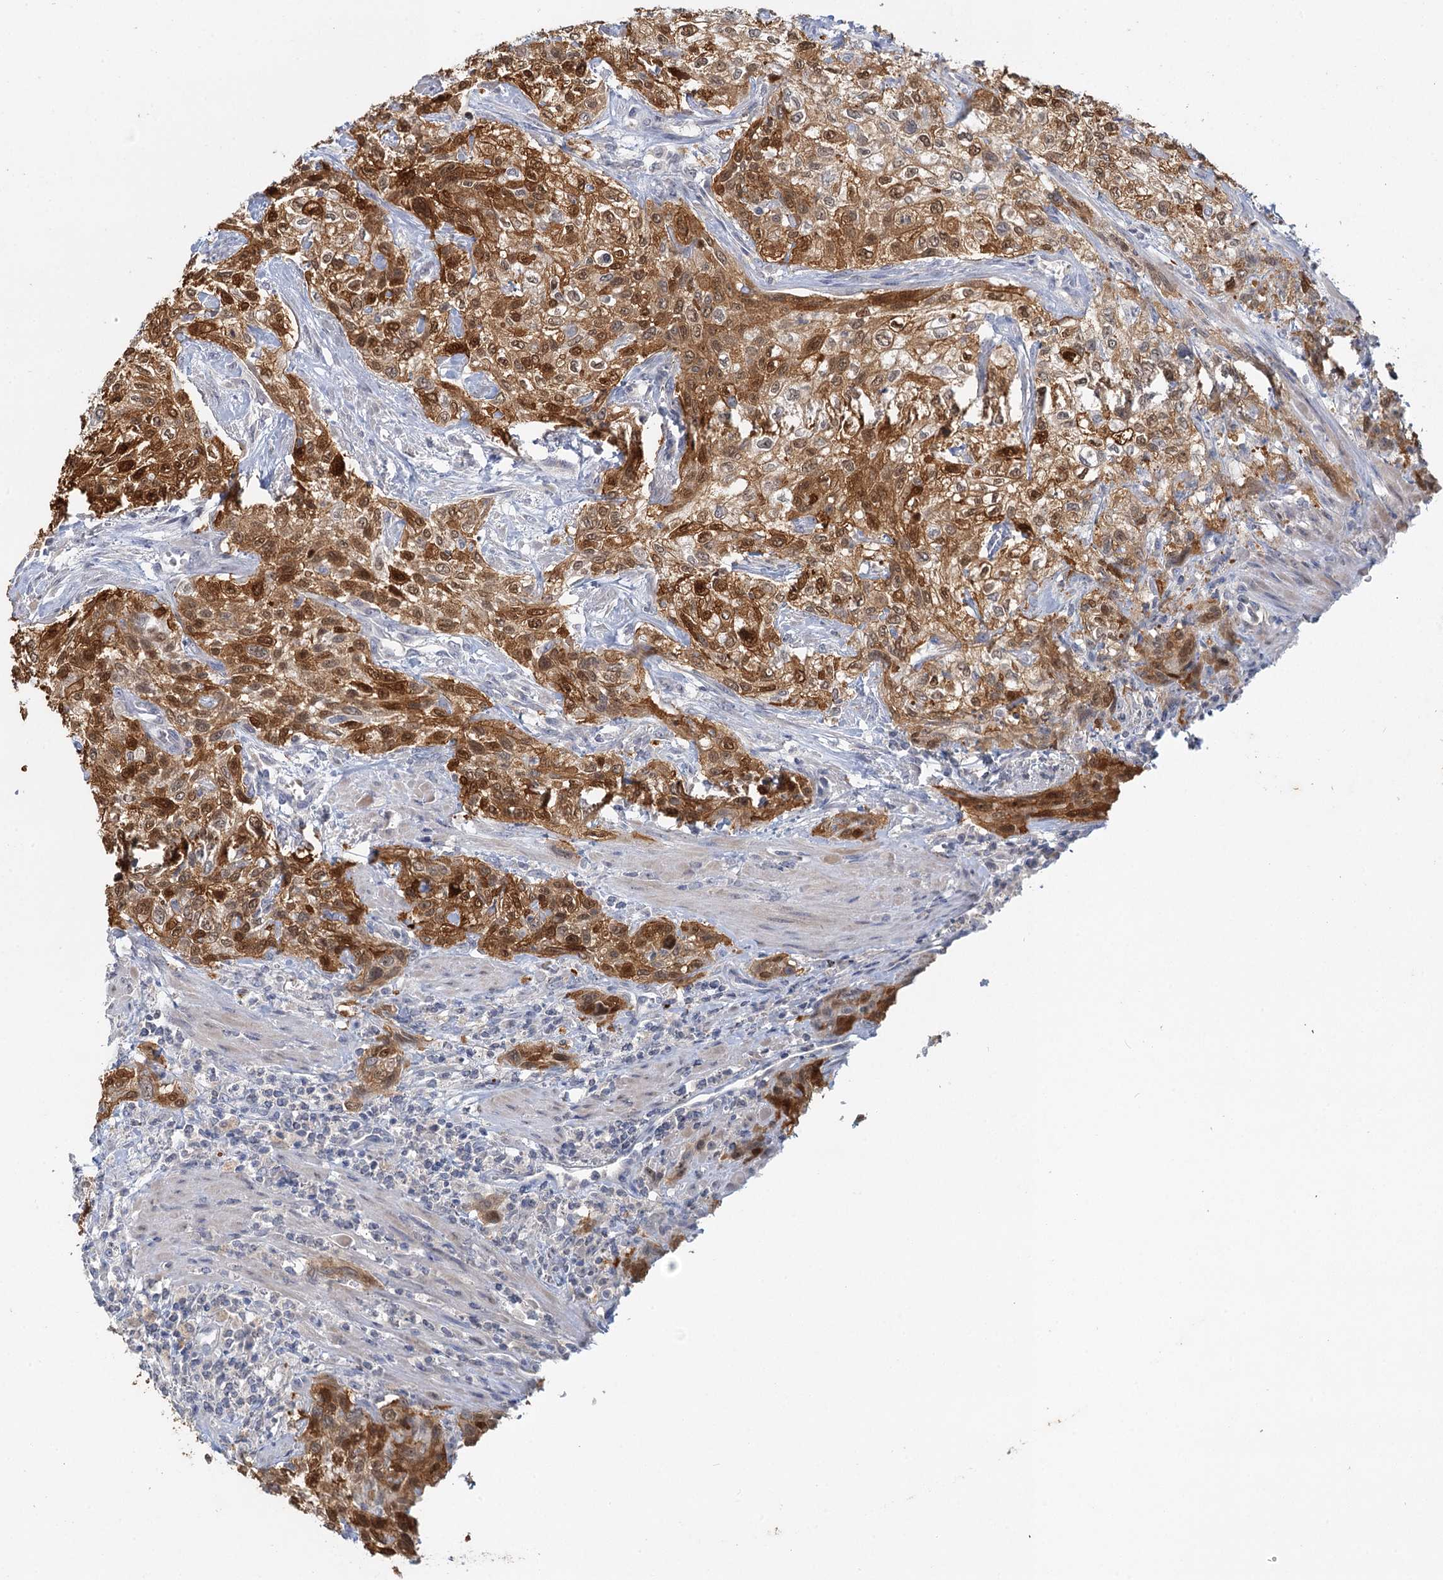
{"staining": {"intensity": "strong", "quantity": ">75%", "location": "cytoplasmic/membranous,nuclear"}, "tissue": "urothelial cancer", "cell_type": "Tumor cells", "image_type": "cancer", "snomed": [{"axis": "morphology", "description": "Normal tissue, NOS"}, {"axis": "morphology", "description": "Urothelial carcinoma, NOS"}, {"axis": "topography", "description": "Urinary bladder"}, {"axis": "topography", "description": "Peripheral nerve tissue"}], "caption": "This photomicrograph shows immunohistochemistry staining of transitional cell carcinoma, with high strong cytoplasmic/membranous and nuclear expression in approximately >75% of tumor cells.", "gene": "MYO7B", "patient": {"sex": "male", "age": 35}}